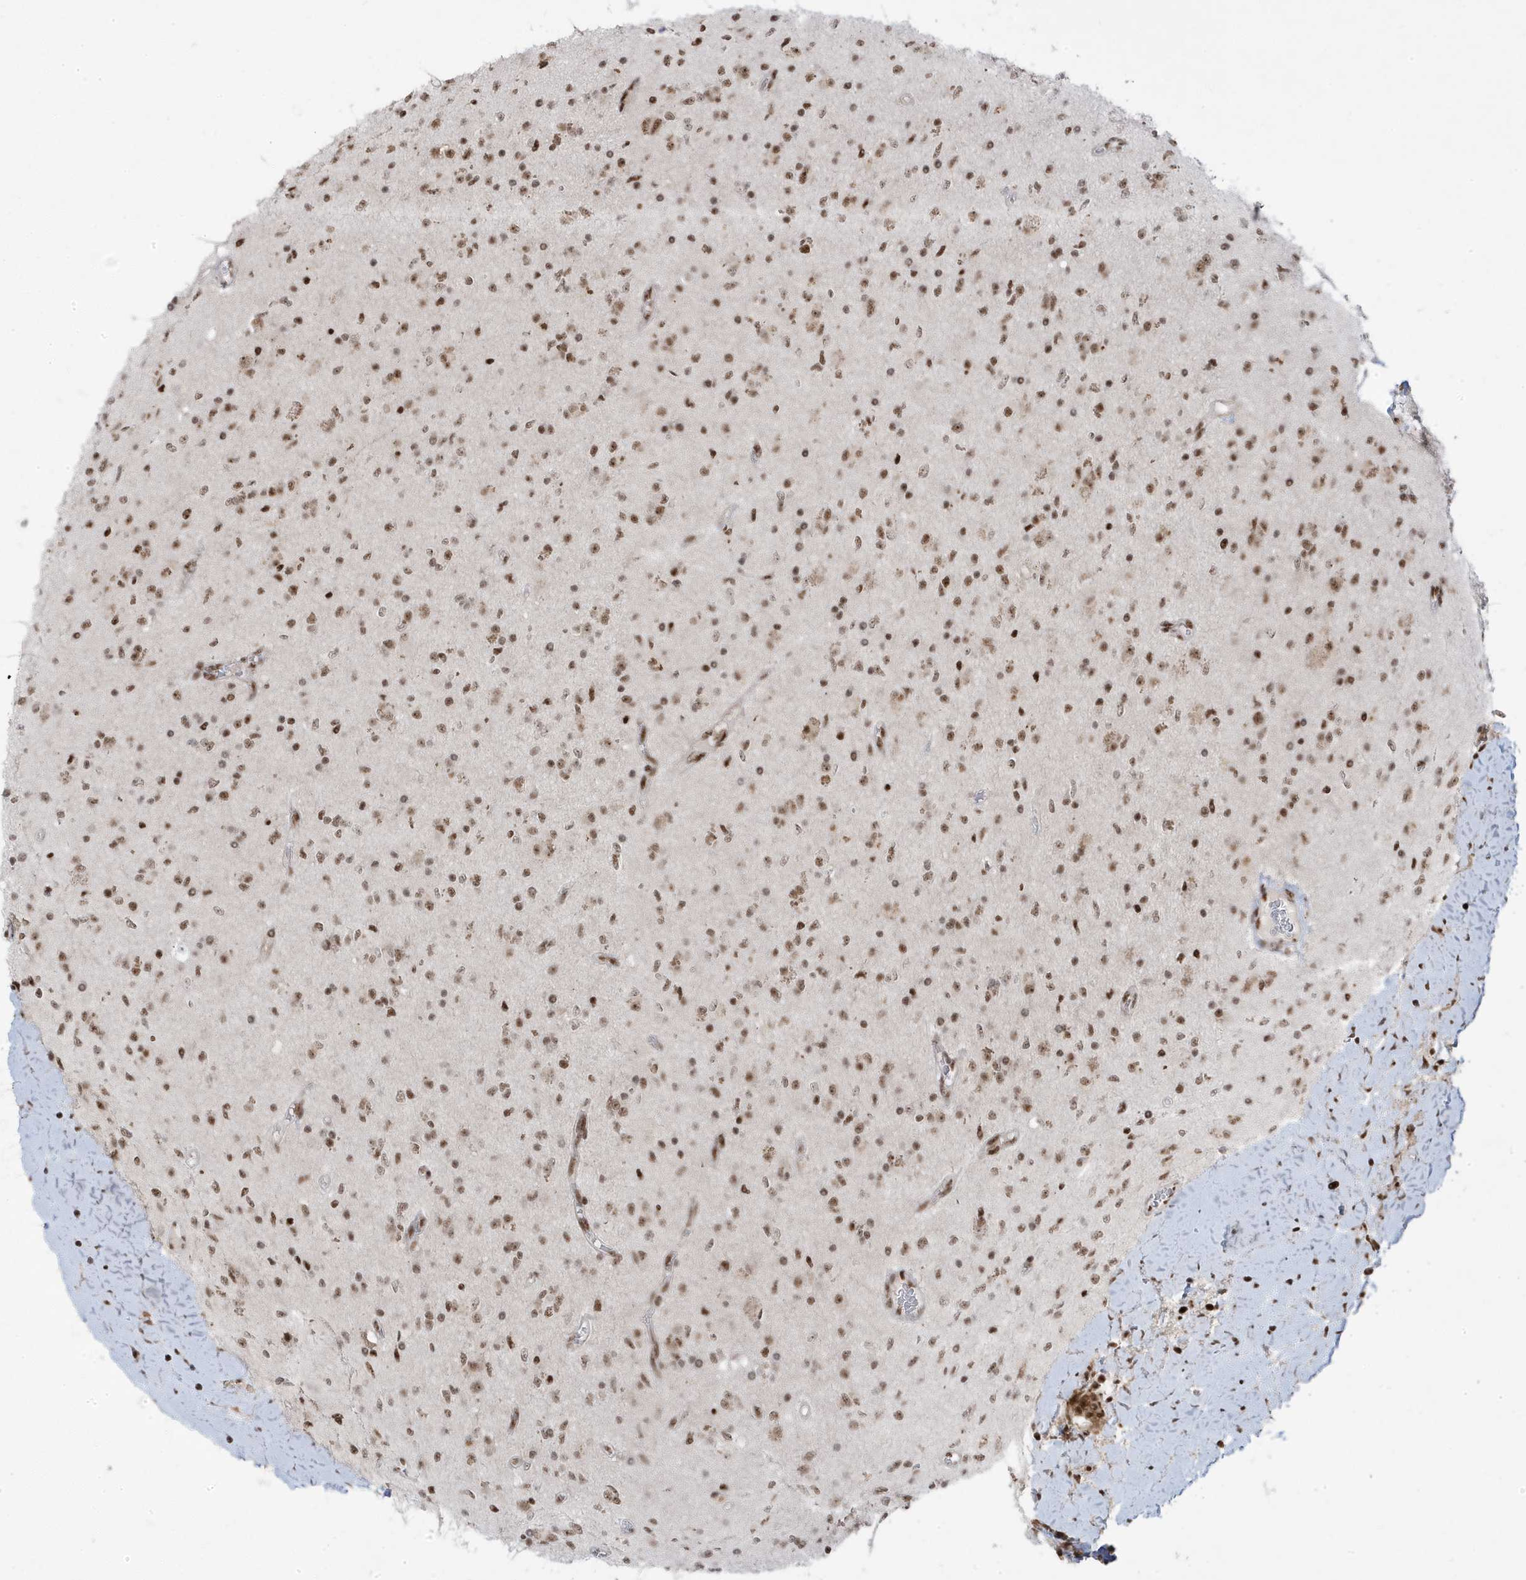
{"staining": {"intensity": "moderate", "quantity": ">75%", "location": "nuclear"}, "tissue": "glioma", "cell_type": "Tumor cells", "image_type": "cancer", "snomed": [{"axis": "morphology", "description": "Glioma, malignant, High grade"}, {"axis": "topography", "description": "Brain"}], "caption": "Immunohistochemical staining of malignant glioma (high-grade) displays medium levels of moderate nuclear protein staining in approximately >75% of tumor cells.", "gene": "MTREX", "patient": {"sex": "male", "age": 34}}